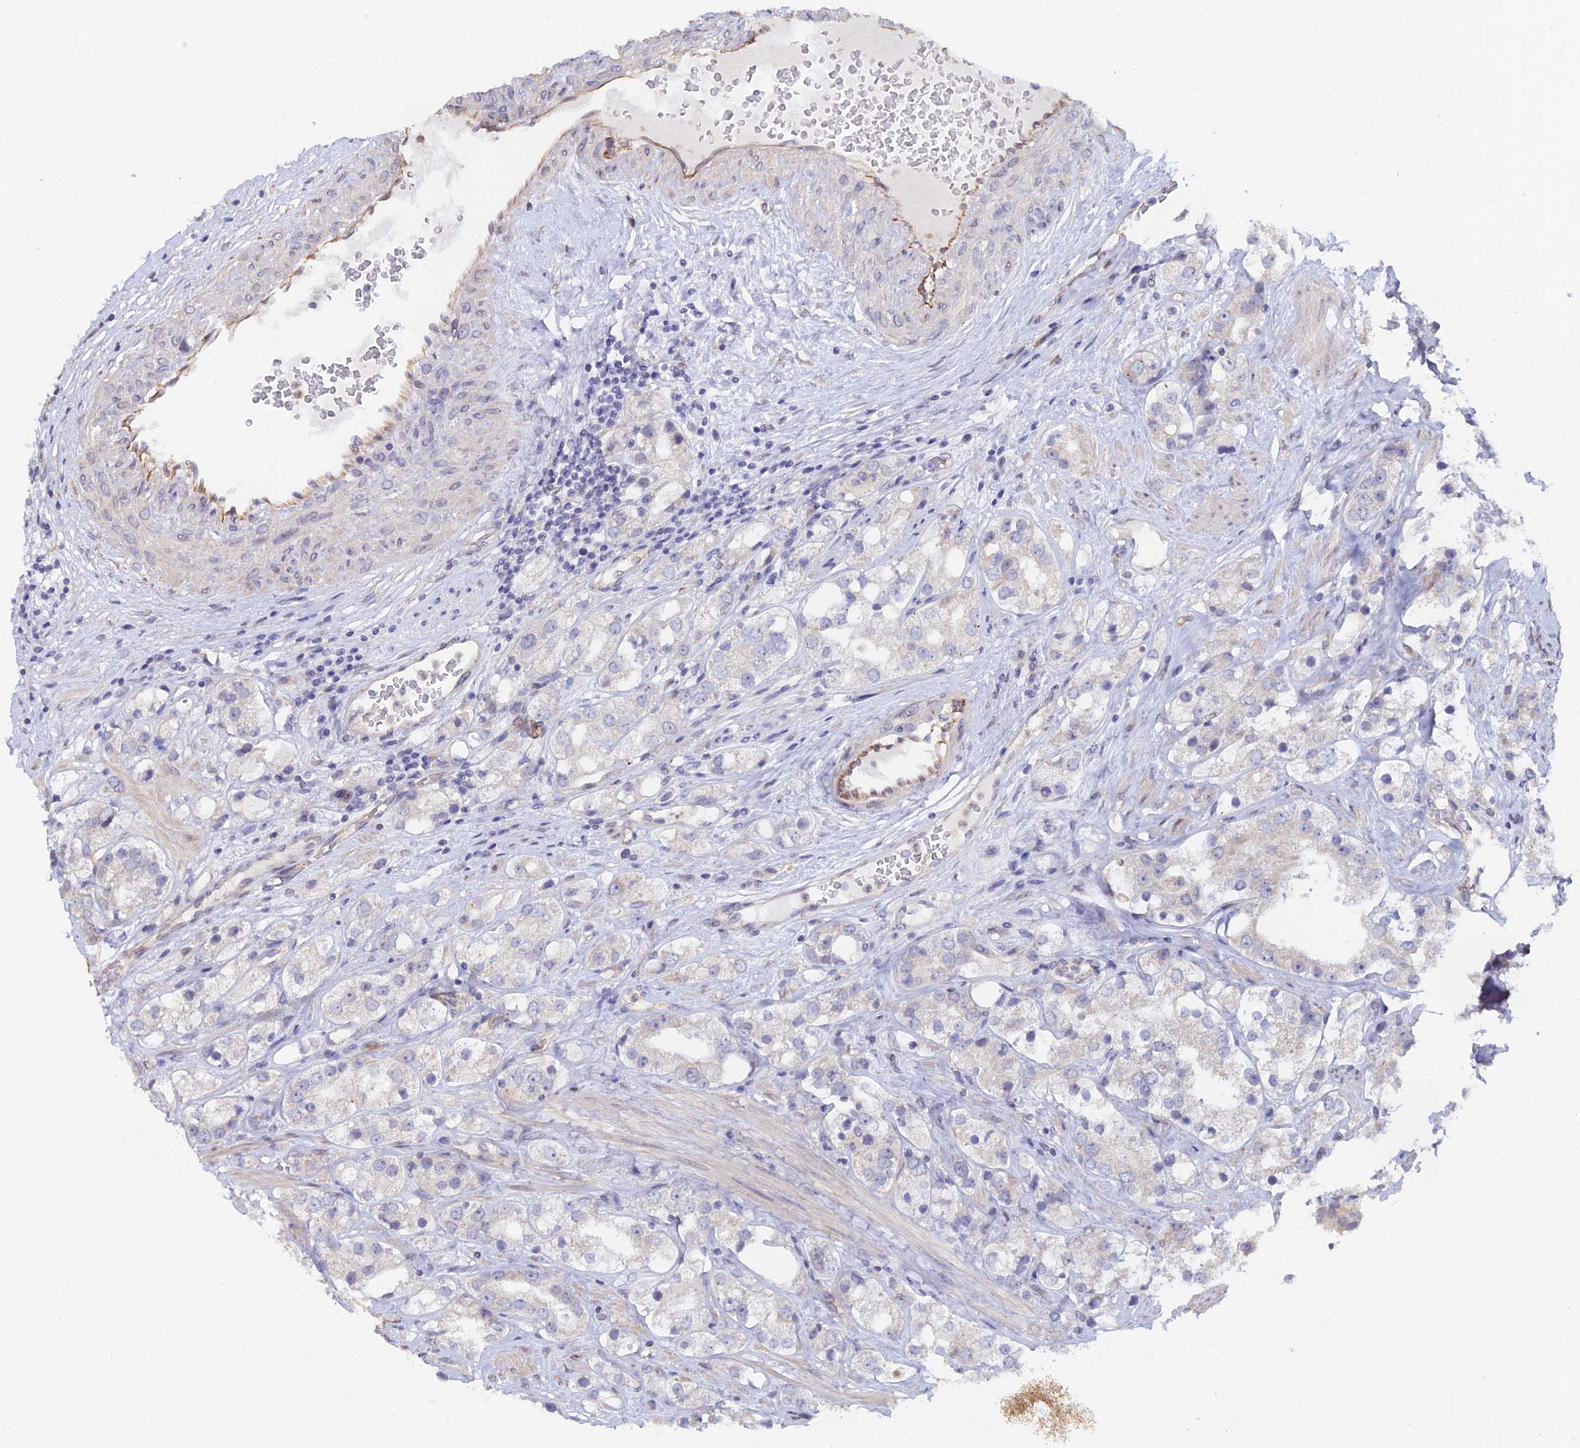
{"staining": {"intensity": "negative", "quantity": "none", "location": "none"}, "tissue": "prostate cancer", "cell_type": "Tumor cells", "image_type": "cancer", "snomed": [{"axis": "morphology", "description": "Adenocarcinoma, NOS"}, {"axis": "topography", "description": "Prostate"}], "caption": "Prostate cancer (adenocarcinoma) was stained to show a protein in brown. There is no significant expression in tumor cells.", "gene": "C4orf19", "patient": {"sex": "male", "age": 79}}